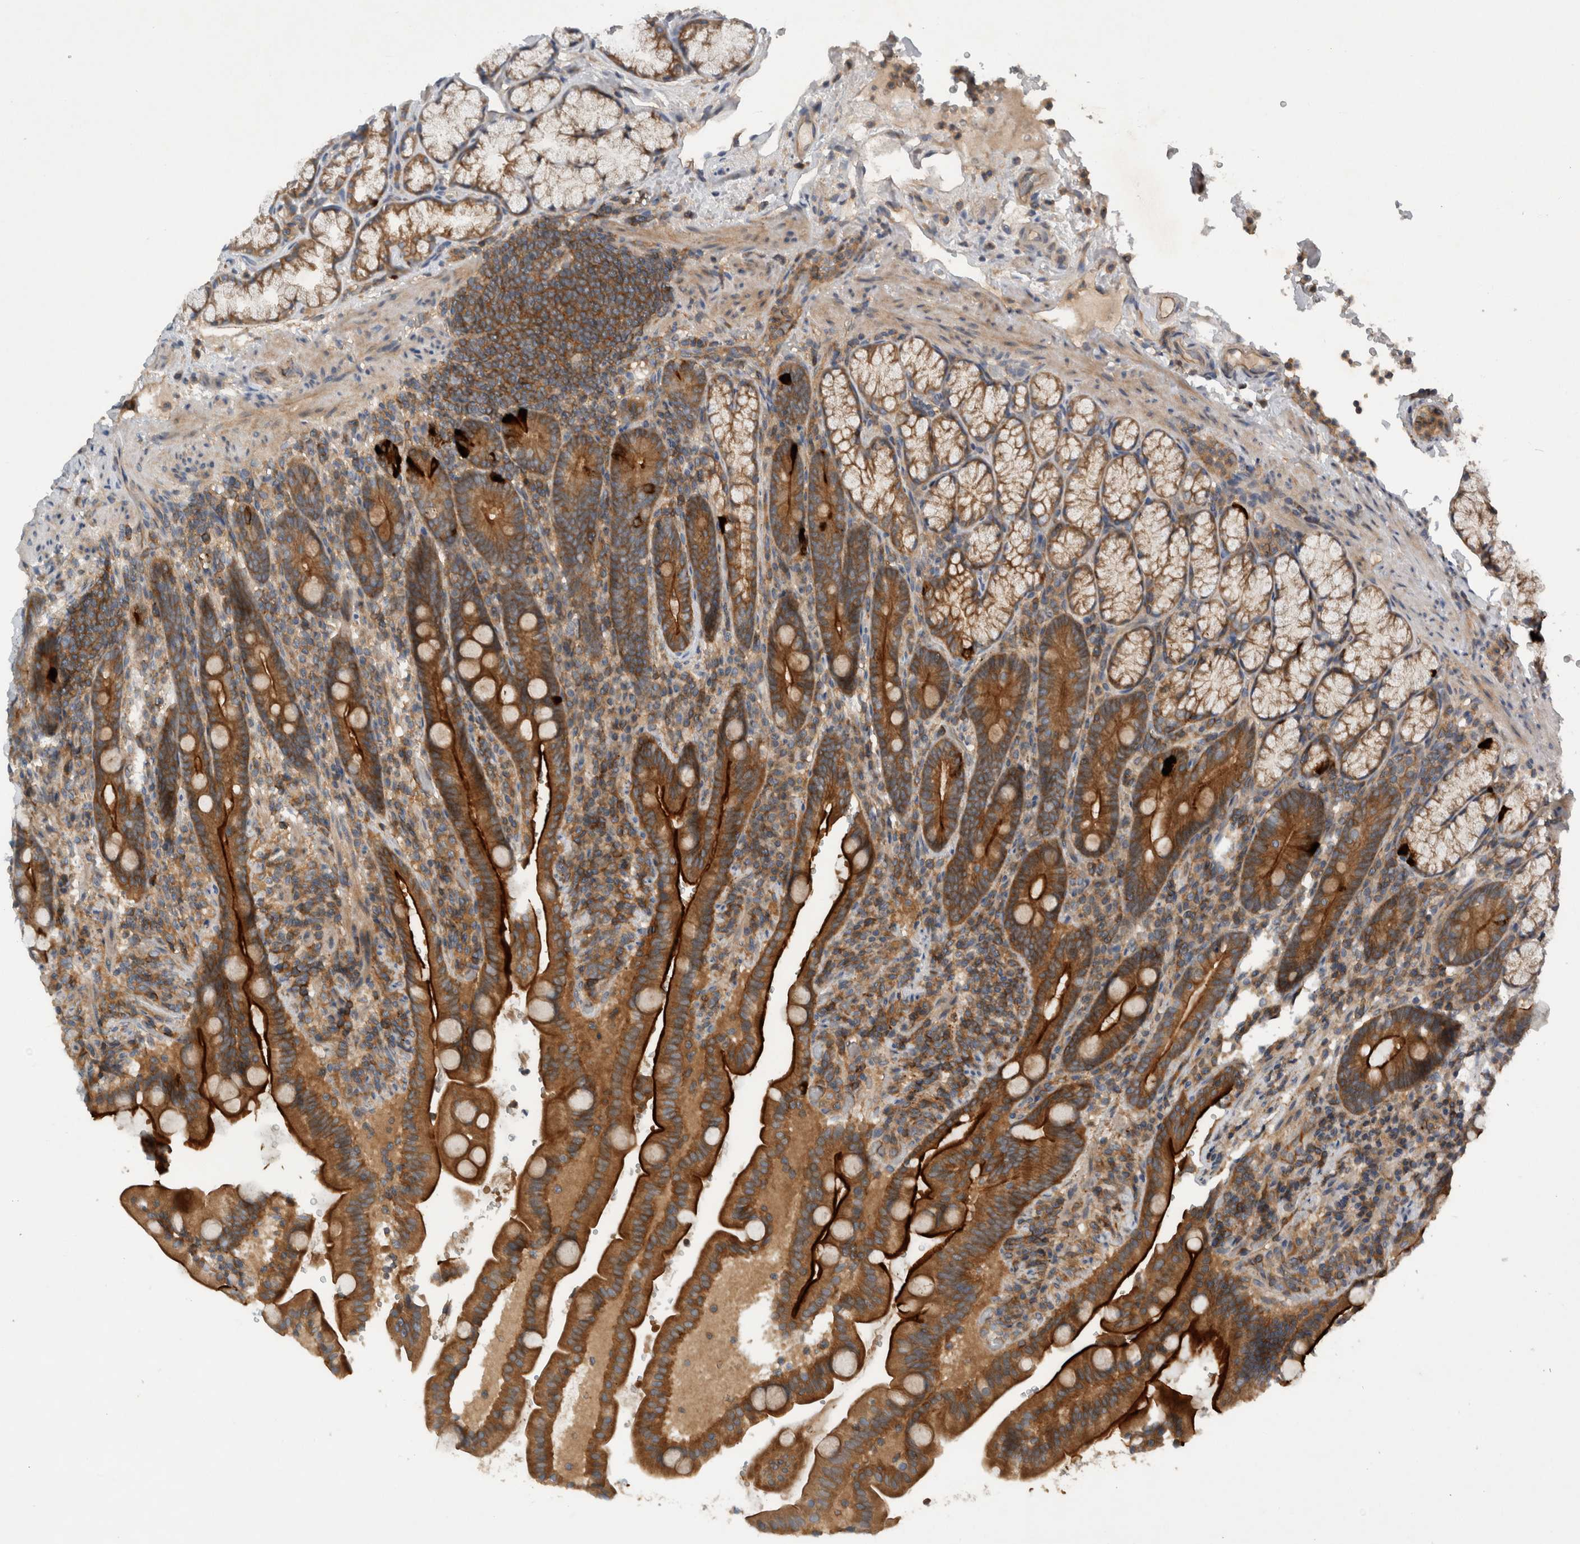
{"staining": {"intensity": "strong", "quantity": ">75%", "location": "cytoplasmic/membranous"}, "tissue": "duodenum", "cell_type": "Glandular cells", "image_type": "normal", "snomed": [{"axis": "morphology", "description": "Normal tissue, NOS"}, {"axis": "topography", "description": "Duodenum"}], "caption": "Protein staining of benign duodenum exhibits strong cytoplasmic/membranous positivity in about >75% of glandular cells. (Stains: DAB in brown, nuclei in blue, Microscopy: brightfield microscopy at high magnification).", "gene": "SCARA5", "patient": {"sex": "male", "age": 54}}